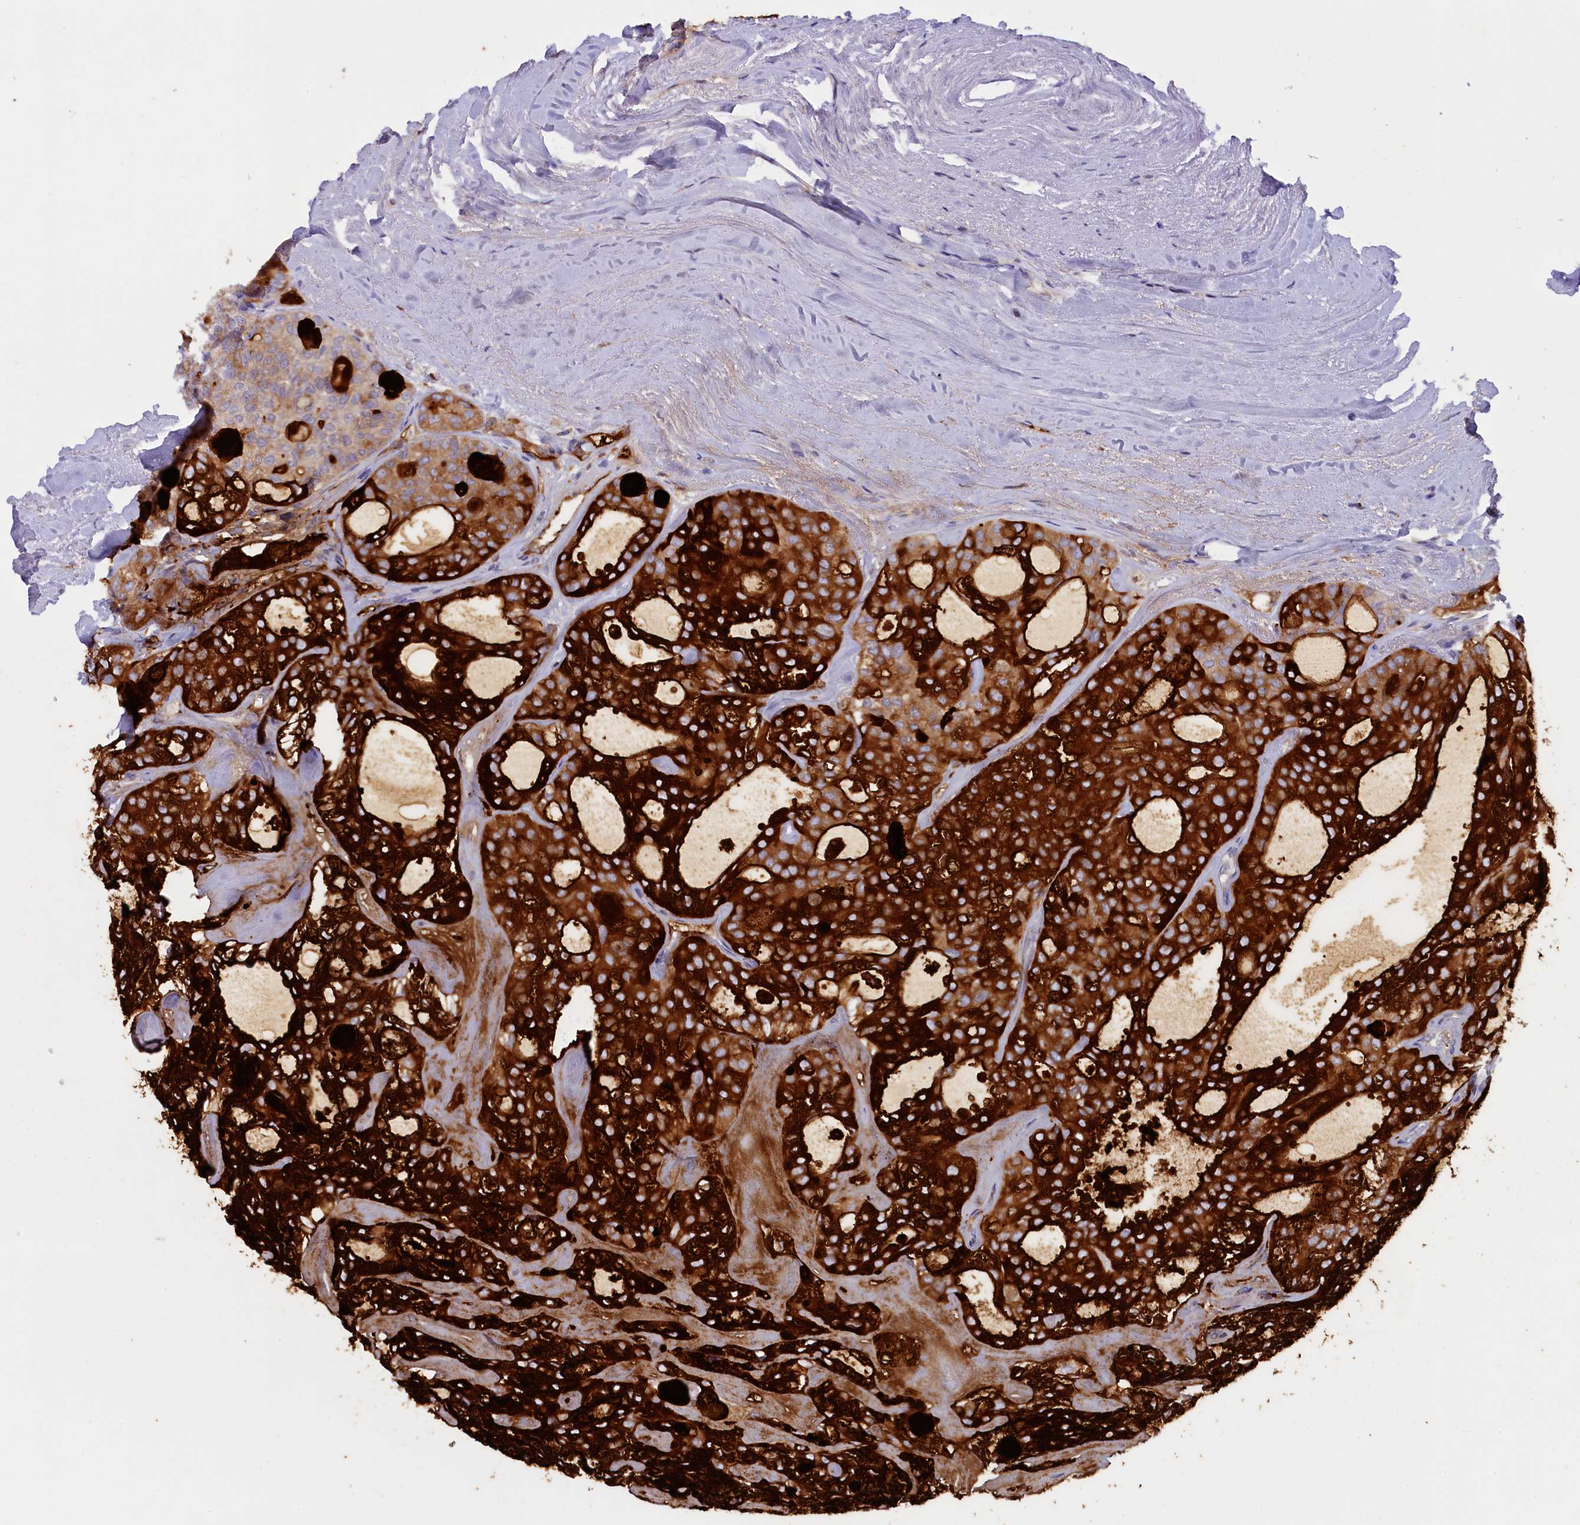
{"staining": {"intensity": "strong", "quantity": ">75%", "location": "cytoplasmic/membranous"}, "tissue": "thyroid cancer", "cell_type": "Tumor cells", "image_type": "cancer", "snomed": [{"axis": "morphology", "description": "Follicular adenoma carcinoma, NOS"}, {"axis": "topography", "description": "Thyroid gland"}], "caption": "Thyroid cancer (follicular adenoma carcinoma) stained with DAB (3,3'-diaminobenzidine) immunohistochemistry displays high levels of strong cytoplasmic/membranous staining in about >75% of tumor cells.", "gene": "ZSWIM4", "patient": {"sex": "male", "age": 75}}